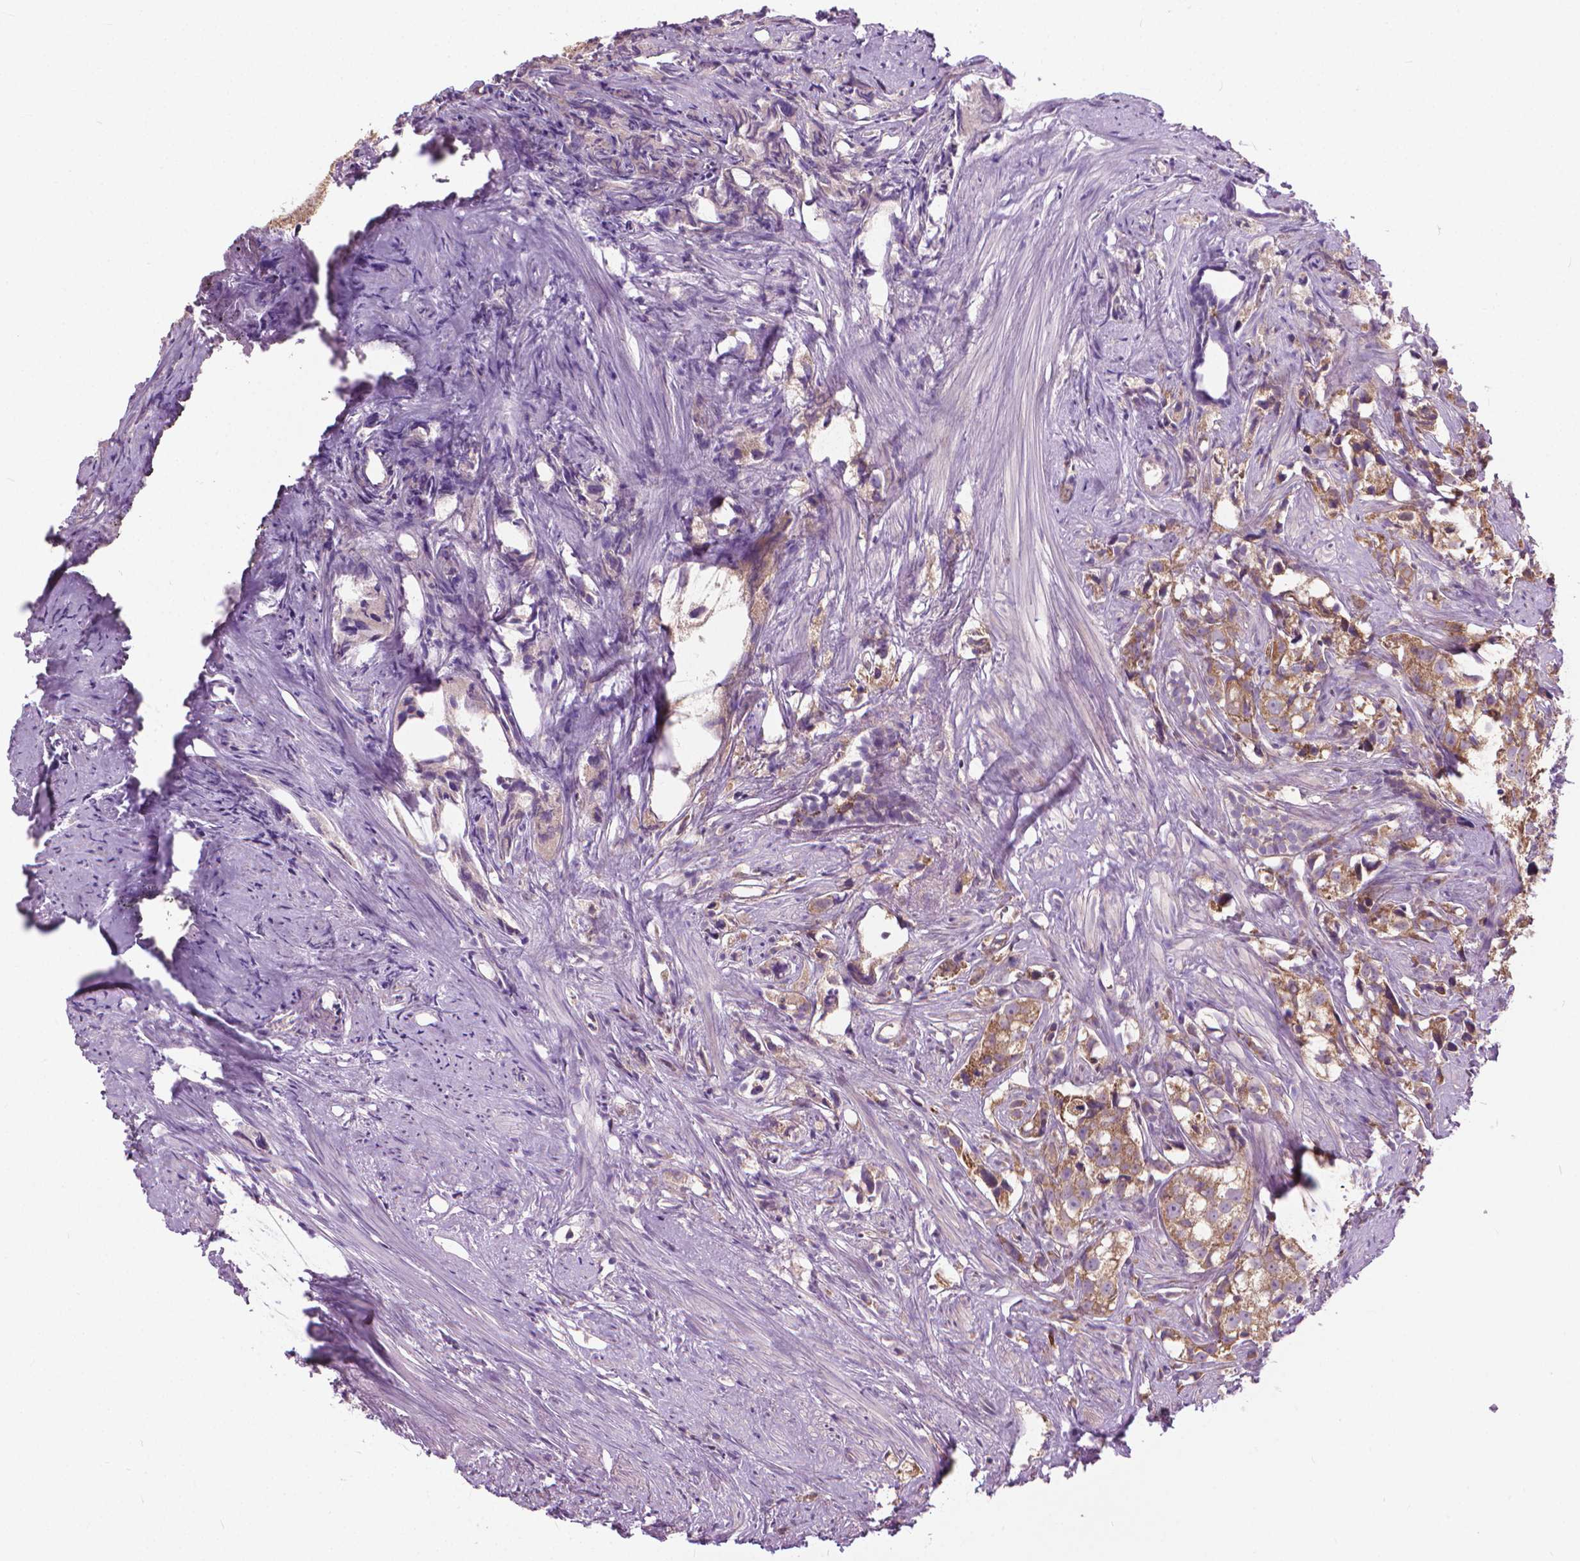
{"staining": {"intensity": "moderate", "quantity": ">75%", "location": "cytoplasmic/membranous"}, "tissue": "prostate cancer", "cell_type": "Tumor cells", "image_type": "cancer", "snomed": [{"axis": "morphology", "description": "Adenocarcinoma, High grade"}, {"axis": "topography", "description": "Prostate"}], "caption": "Immunohistochemistry (IHC) histopathology image of human prostate cancer (adenocarcinoma (high-grade)) stained for a protein (brown), which displays medium levels of moderate cytoplasmic/membranous expression in approximately >75% of tumor cells.", "gene": "NUDT1", "patient": {"sex": "male", "age": 68}}